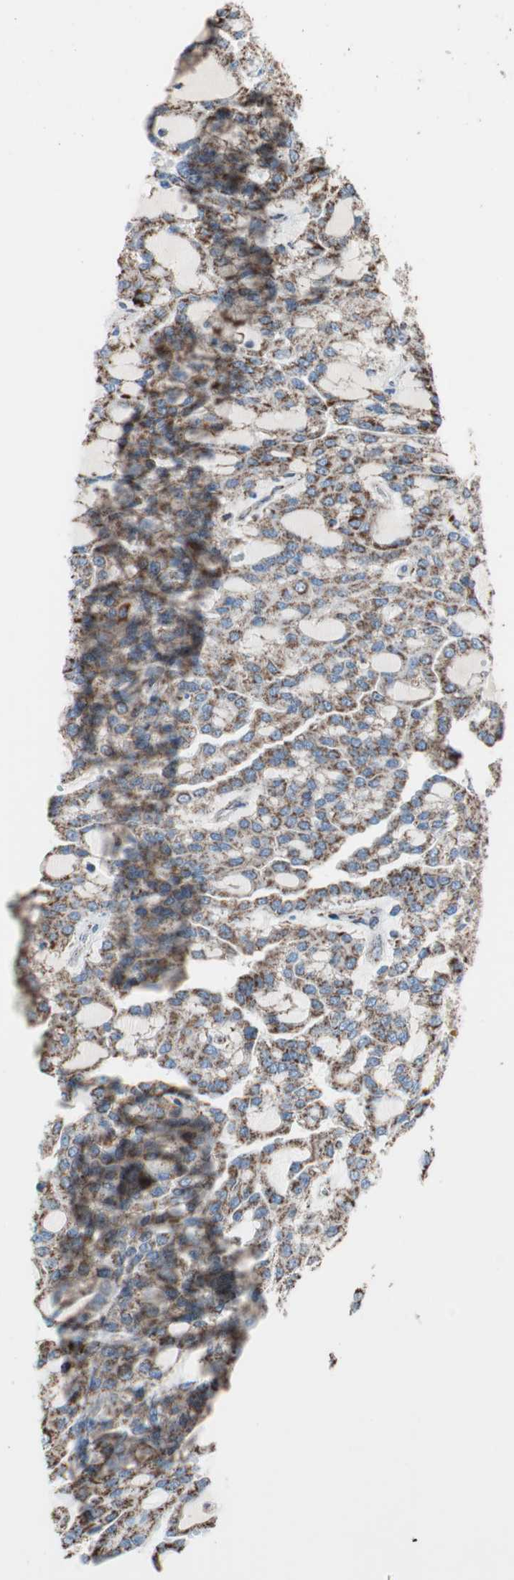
{"staining": {"intensity": "moderate", "quantity": ">75%", "location": "cytoplasmic/membranous"}, "tissue": "renal cancer", "cell_type": "Tumor cells", "image_type": "cancer", "snomed": [{"axis": "morphology", "description": "Adenocarcinoma, NOS"}, {"axis": "topography", "description": "Kidney"}], "caption": "Immunohistochemistry of renal cancer displays medium levels of moderate cytoplasmic/membranous expression in about >75% of tumor cells. (Brightfield microscopy of DAB IHC at high magnification).", "gene": "PCSK4", "patient": {"sex": "male", "age": 63}}